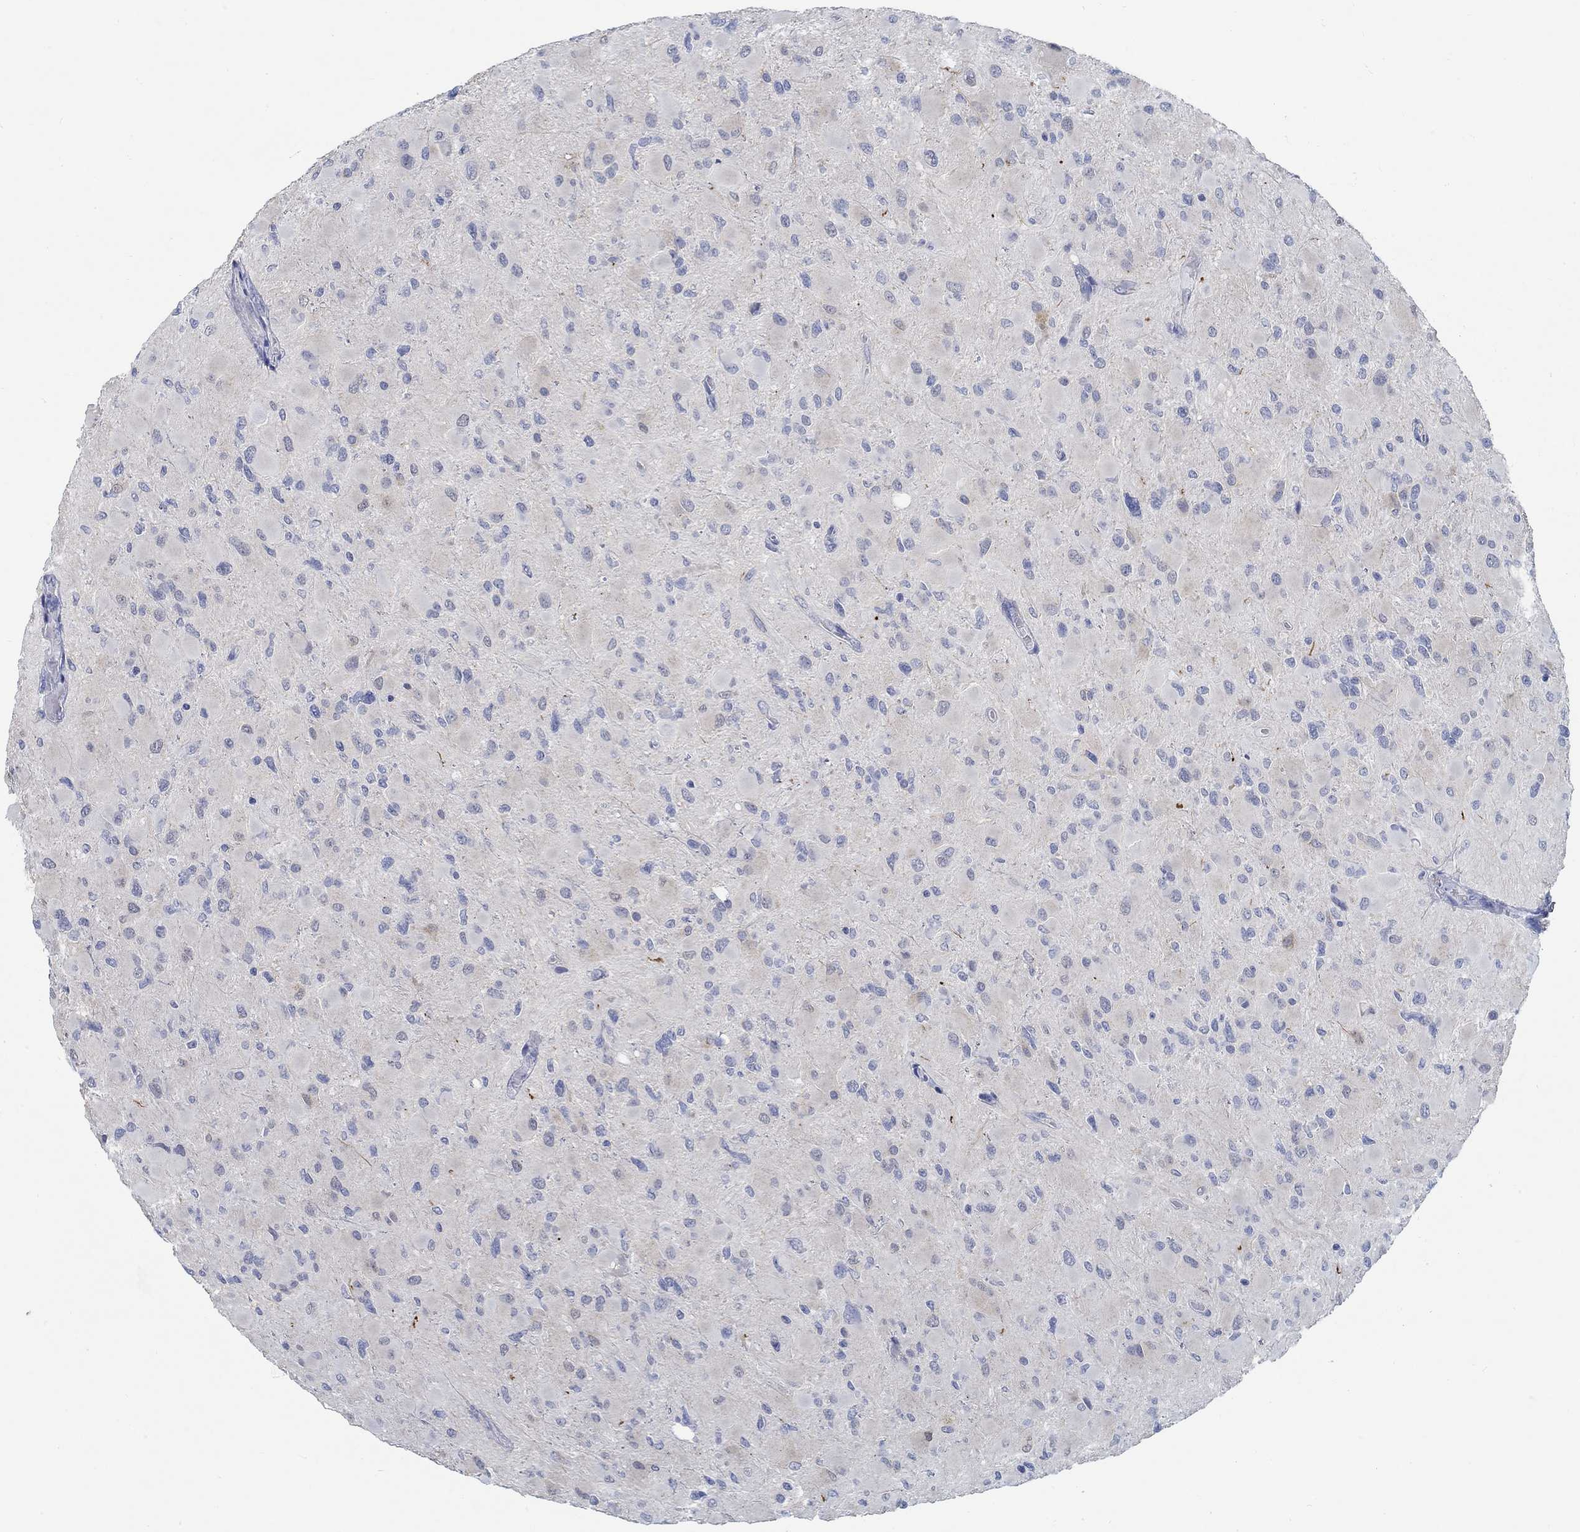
{"staining": {"intensity": "negative", "quantity": "none", "location": "none"}, "tissue": "glioma", "cell_type": "Tumor cells", "image_type": "cancer", "snomed": [{"axis": "morphology", "description": "Glioma, malignant, High grade"}, {"axis": "topography", "description": "Cerebral cortex"}], "caption": "Immunohistochemical staining of human glioma demonstrates no significant expression in tumor cells. The staining was performed using DAB (3,3'-diaminobenzidine) to visualize the protein expression in brown, while the nuclei were stained in blue with hematoxylin (Magnification: 20x).", "gene": "TEKT4", "patient": {"sex": "female", "age": 36}}